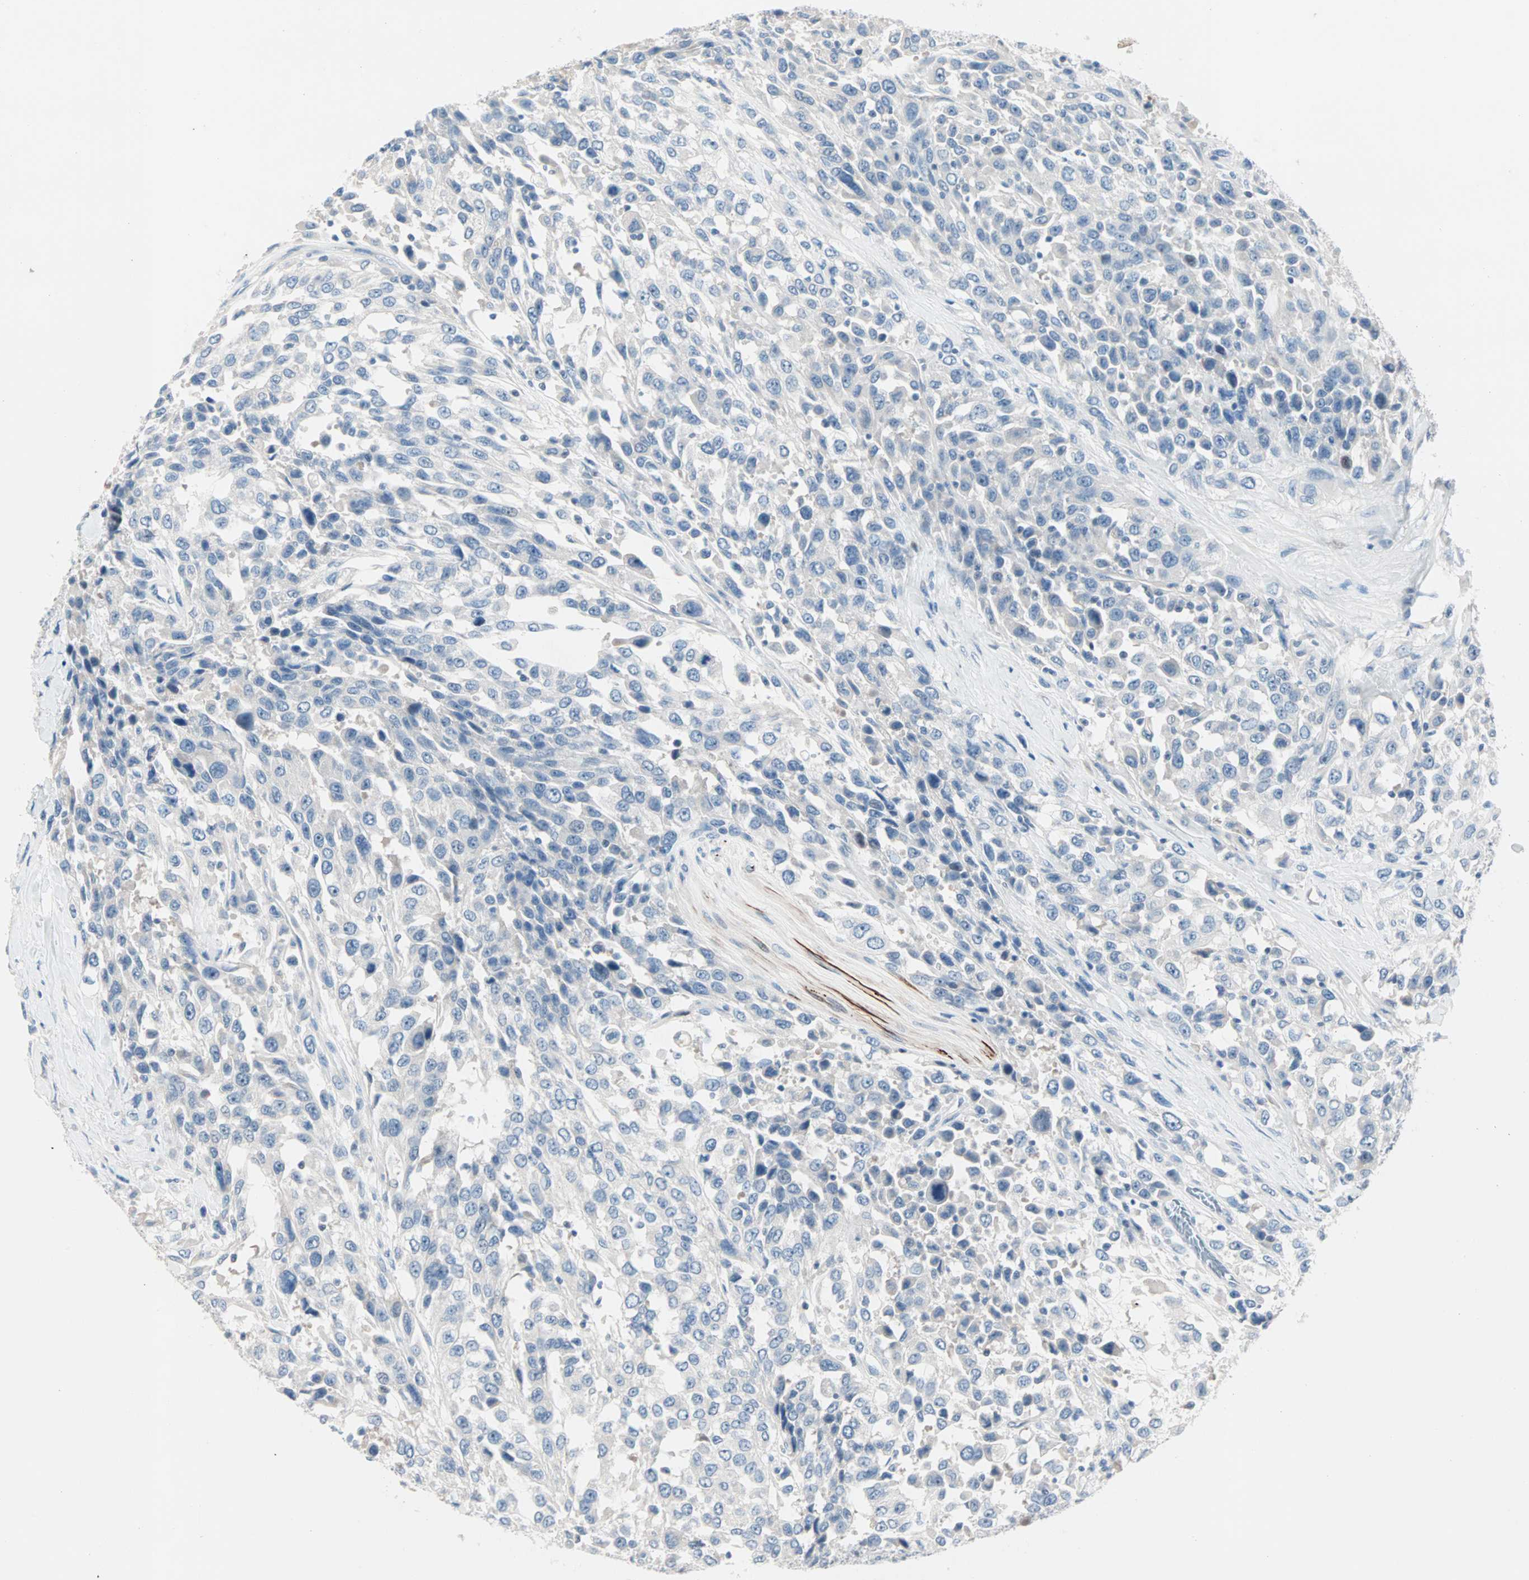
{"staining": {"intensity": "negative", "quantity": "none", "location": "none"}, "tissue": "urothelial cancer", "cell_type": "Tumor cells", "image_type": "cancer", "snomed": [{"axis": "morphology", "description": "Urothelial carcinoma, High grade"}, {"axis": "topography", "description": "Urinary bladder"}], "caption": "Tumor cells show no significant protein expression in urothelial carcinoma (high-grade). Nuclei are stained in blue.", "gene": "NEFH", "patient": {"sex": "female", "age": 80}}